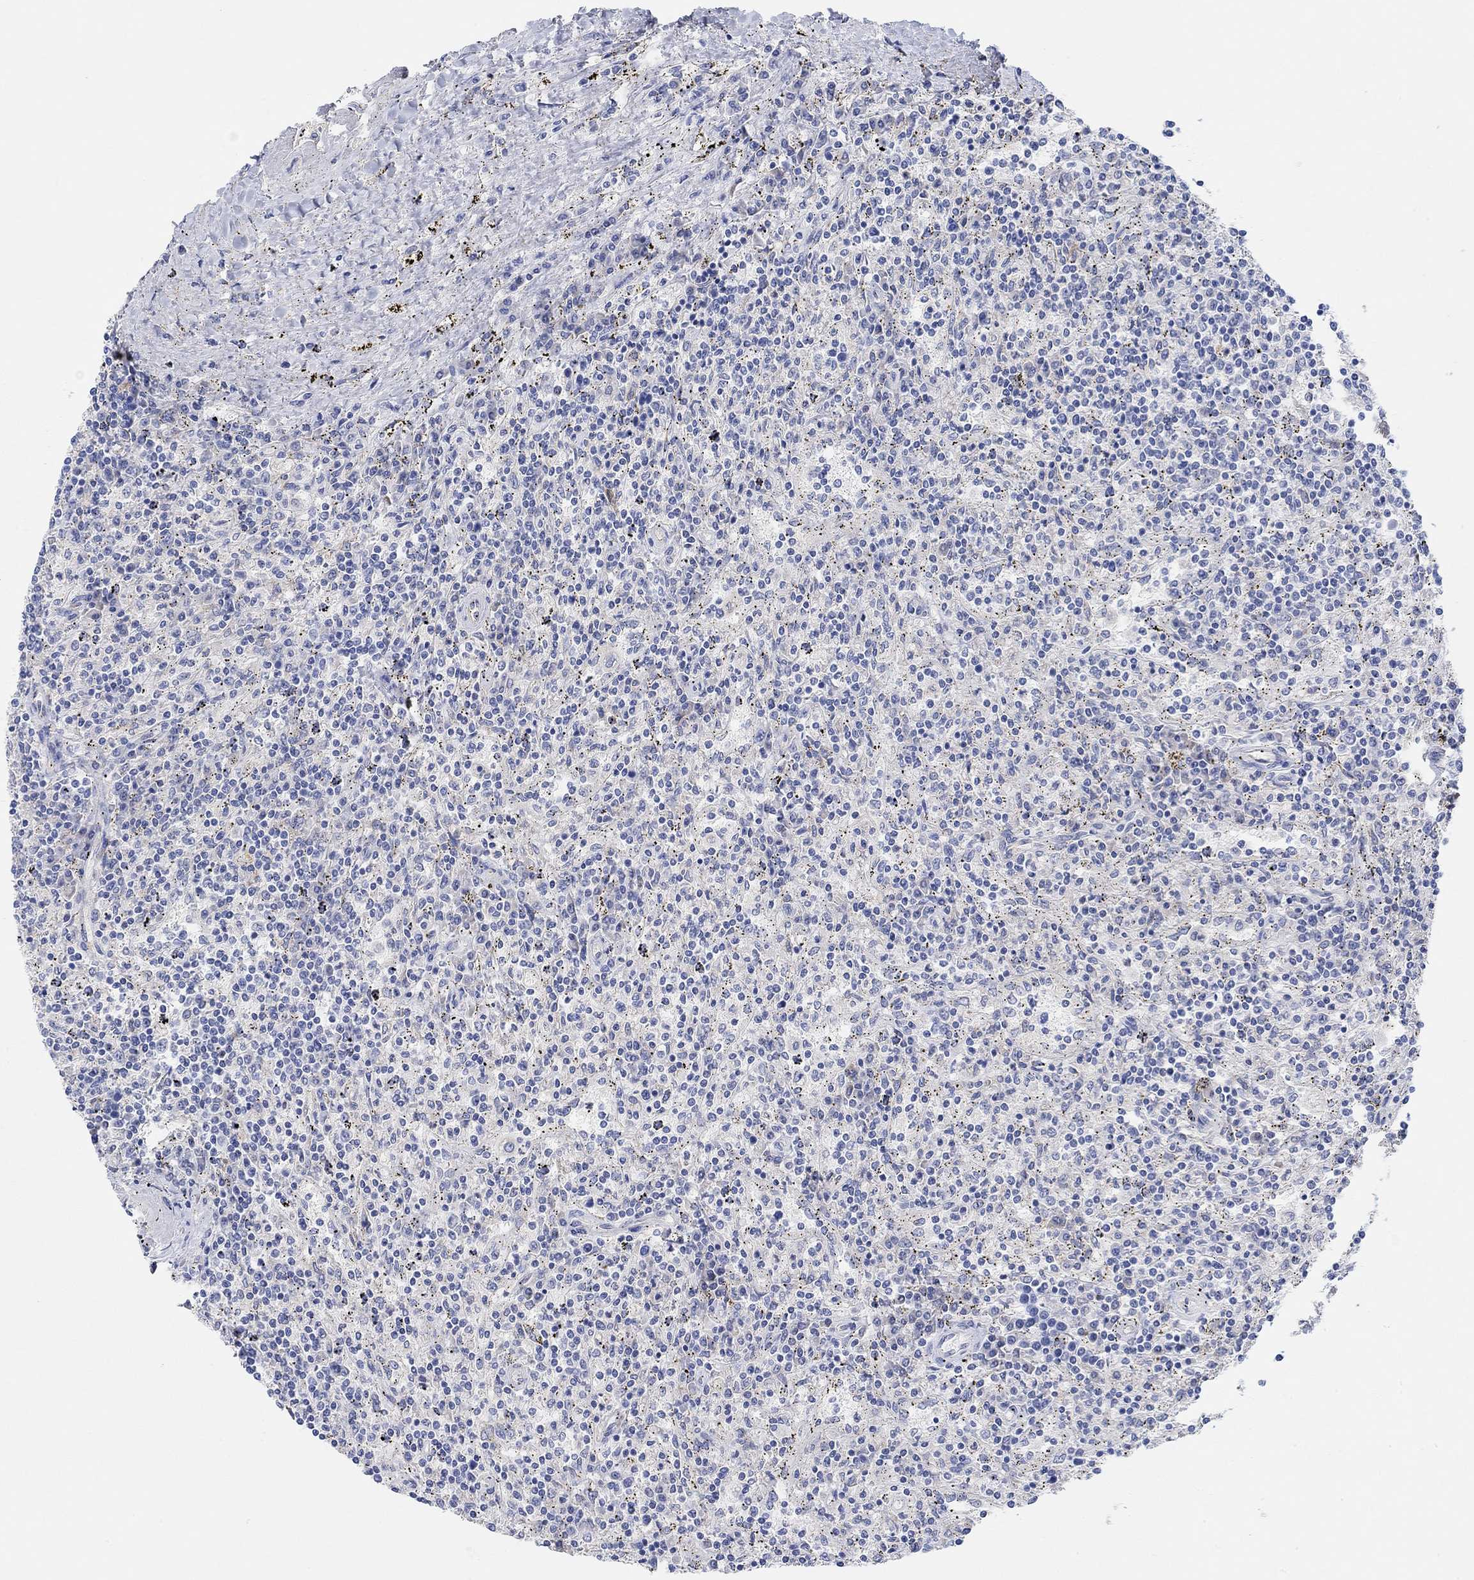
{"staining": {"intensity": "negative", "quantity": "none", "location": "none"}, "tissue": "lymphoma", "cell_type": "Tumor cells", "image_type": "cancer", "snomed": [{"axis": "morphology", "description": "Malignant lymphoma, non-Hodgkin's type, Low grade"}, {"axis": "topography", "description": "Lymph node"}], "caption": "IHC image of low-grade malignant lymphoma, non-Hodgkin's type stained for a protein (brown), which displays no positivity in tumor cells.", "gene": "RGS1", "patient": {"sex": "male", "age": 52}}